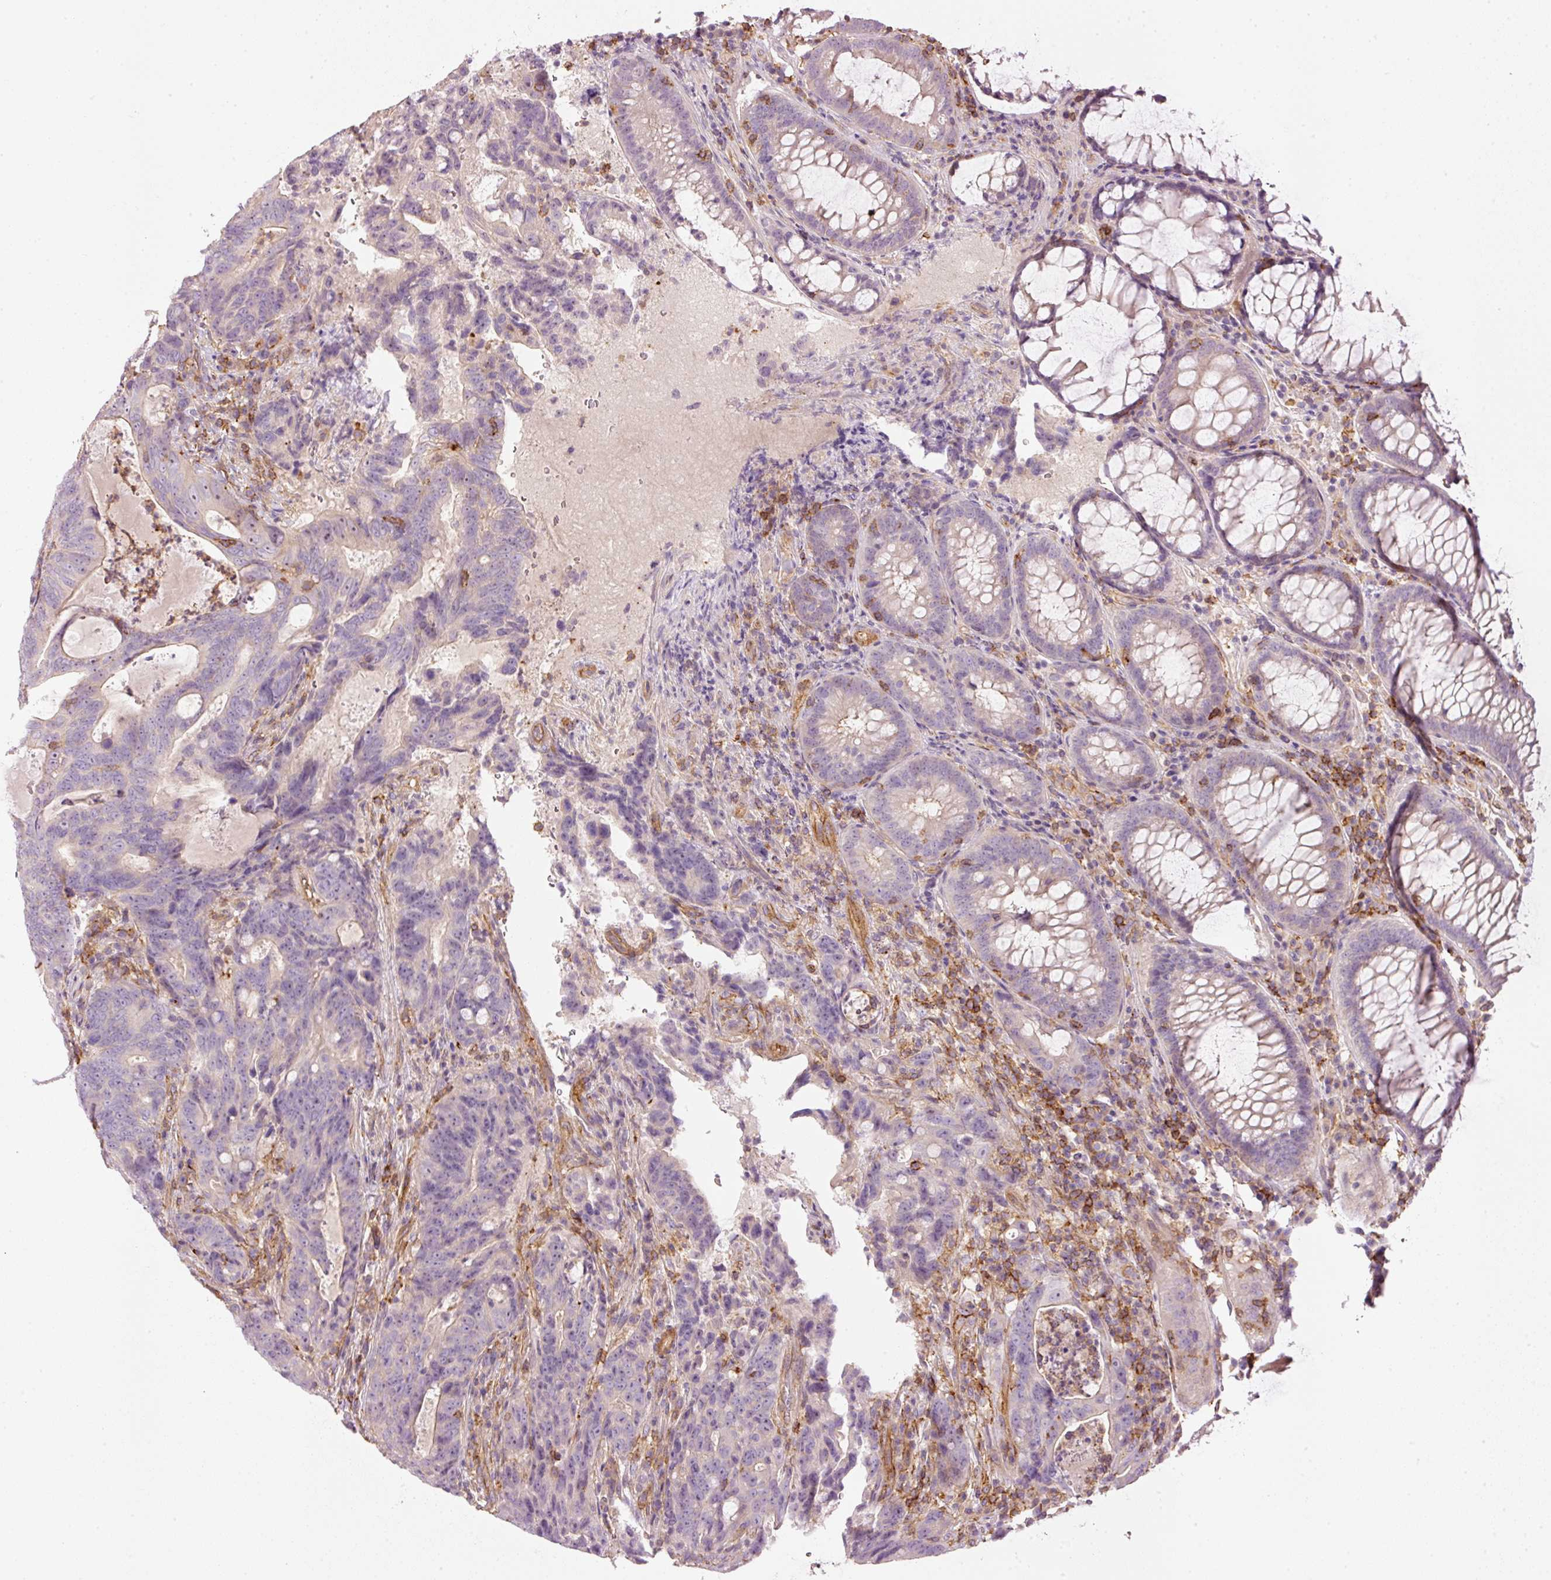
{"staining": {"intensity": "negative", "quantity": "none", "location": "none"}, "tissue": "colorectal cancer", "cell_type": "Tumor cells", "image_type": "cancer", "snomed": [{"axis": "morphology", "description": "Adenocarcinoma, NOS"}, {"axis": "topography", "description": "Colon"}], "caption": "The photomicrograph displays no significant positivity in tumor cells of colorectal cancer.", "gene": "SIPA1", "patient": {"sex": "female", "age": 82}}